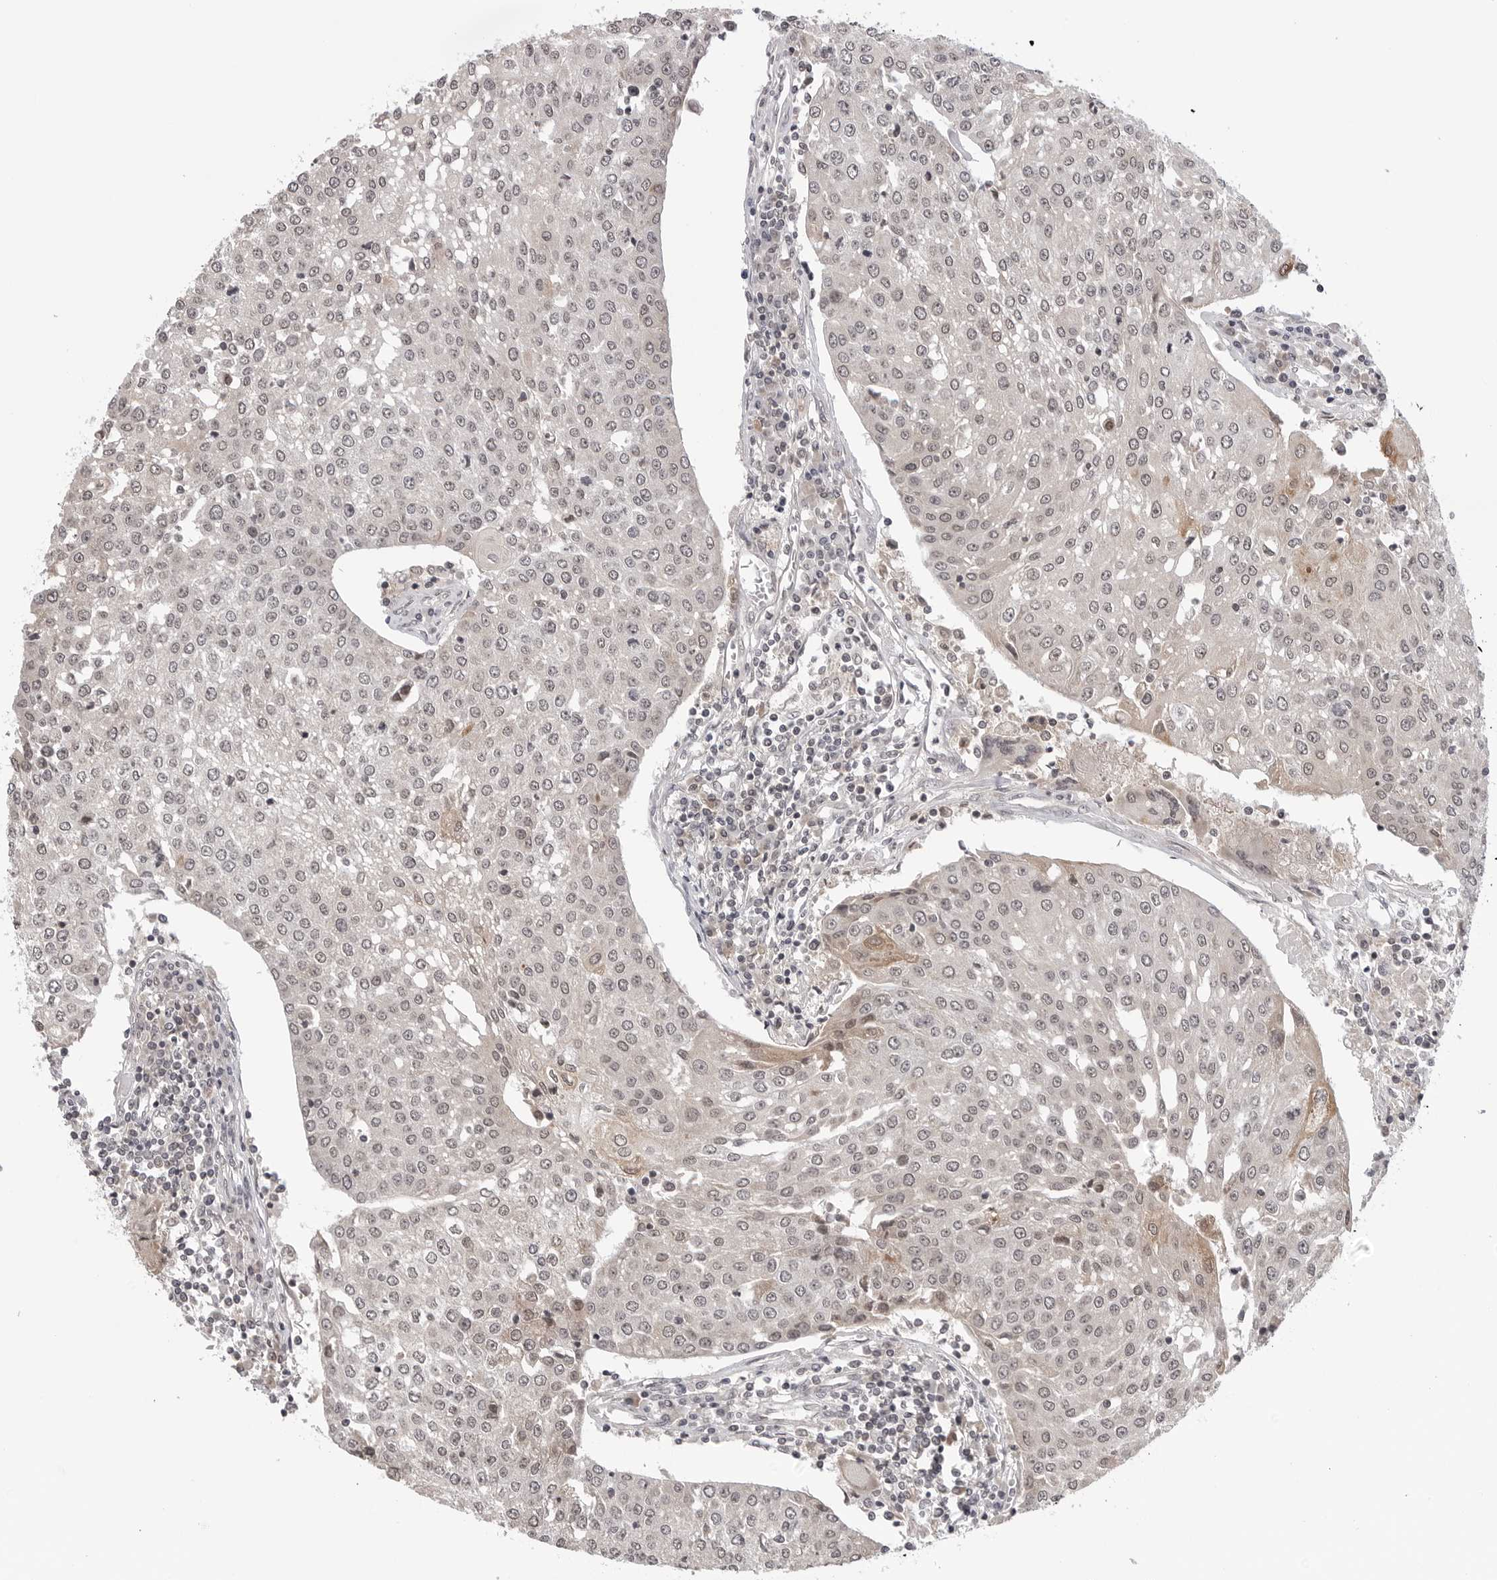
{"staining": {"intensity": "moderate", "quantity": "<25%", "location": "cytoplasmic/membranous"}, "tissue": "urothelial cancer", "cell_type": "Tumor cells", "image_type": "cancer", "snomed": [{"axis": "morphology", "description": "Urothelial carcinoma, High grade"}, {"axis": "topography", "description": "Urinary bladder"}], "caption": "Brown immunohistochemical staining in human high-grade urothelial carcinoma displays moderate cytoplasmic/membranous staining in approximately <25% of tumor cells.", "gene": "CDK20", "patient": {"sex": "female", "age": 85}}